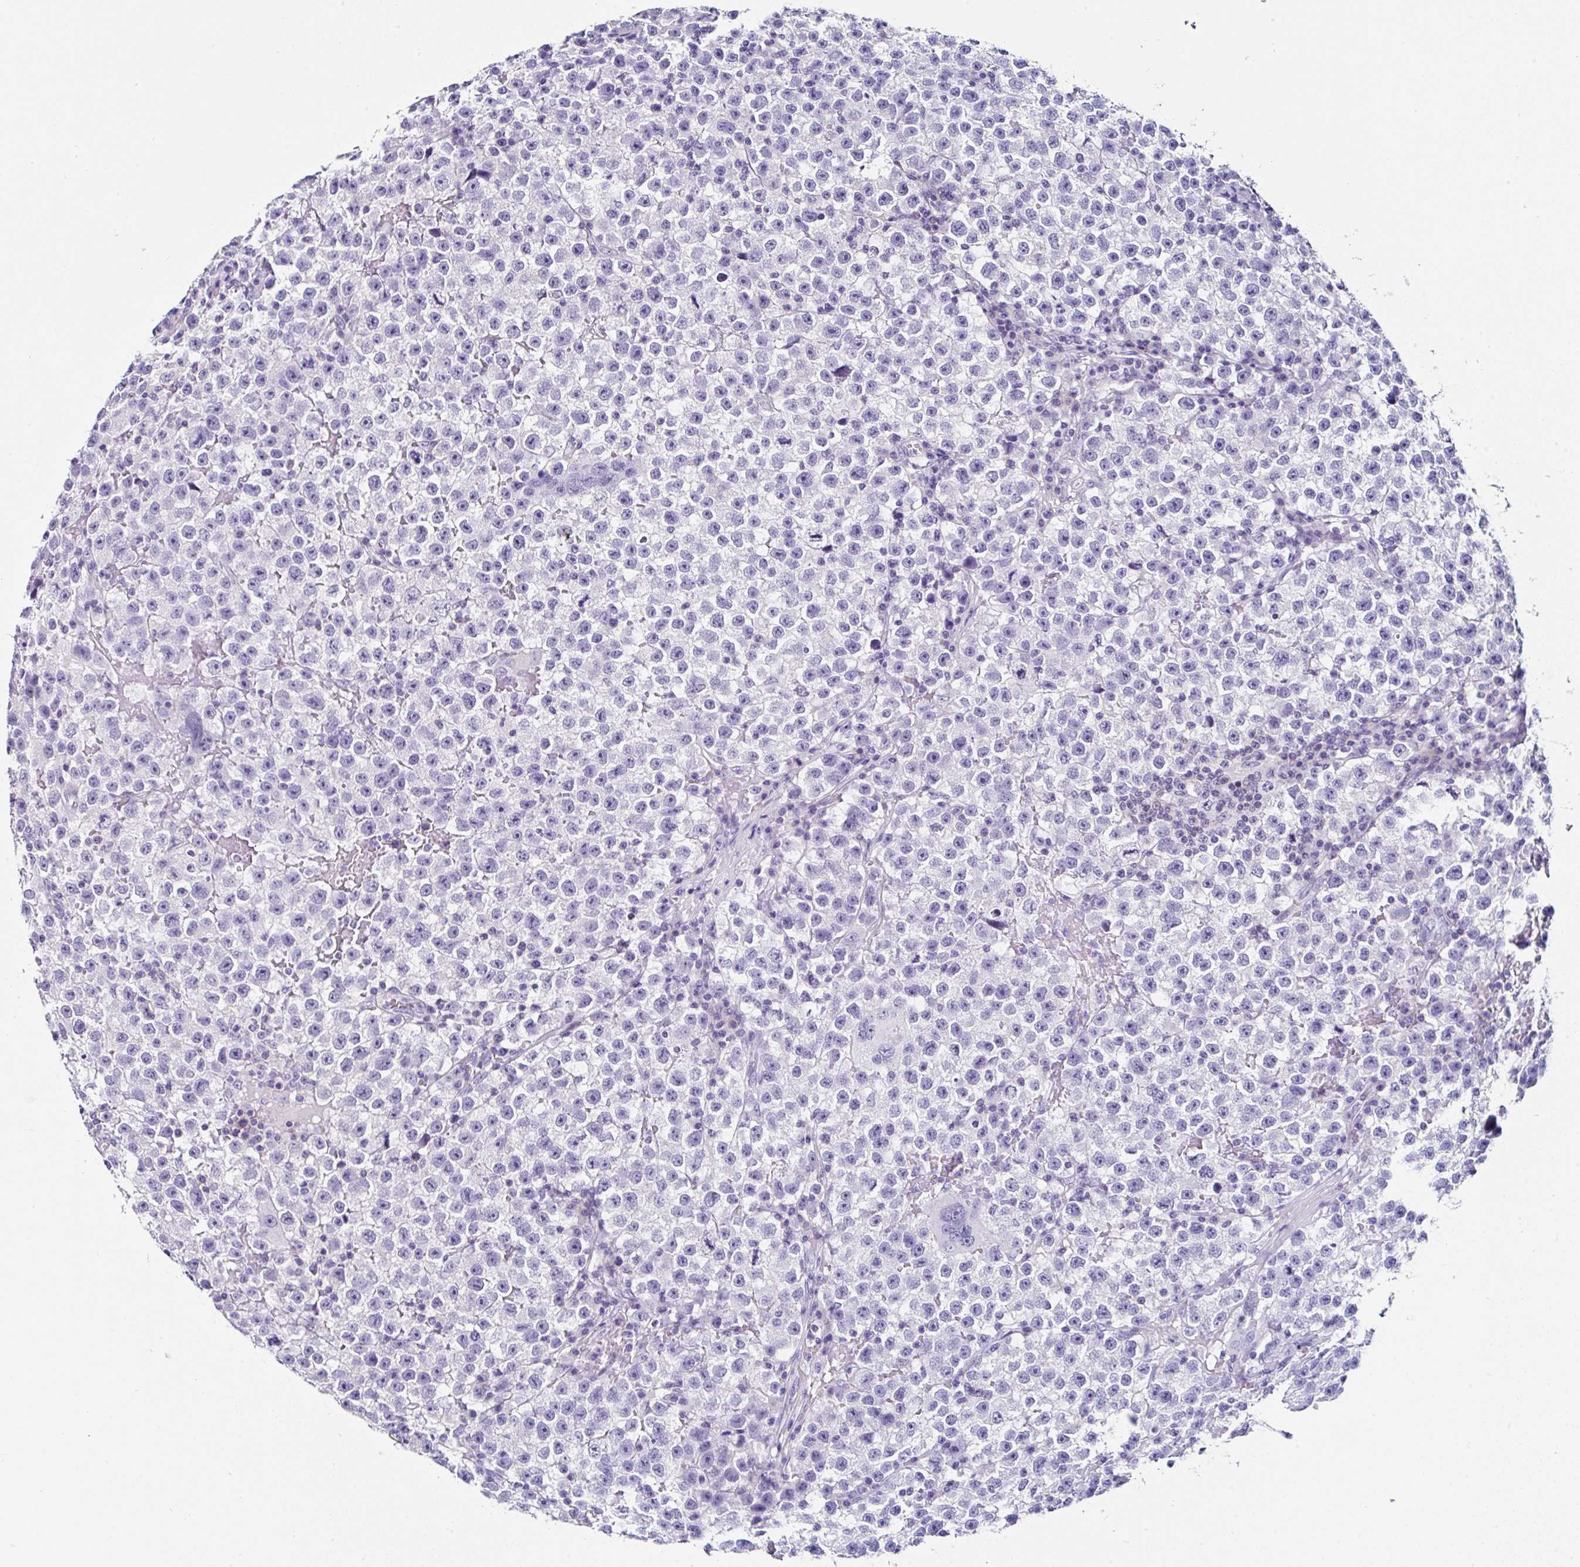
{"staining": {"intensity": "negative", "quantity": "none", "location": "none"}, "tissue": "testis cancer", "cell_type": "Tumor cells", "image_type": "cancer", "snomed": [{"axis": "morphology", "description": "Seminoma, NOS"}, {"axis": "topography", "description": "Testis"}], "caption": "This is an IHC histopathology image of testis cancer (seminoma). There is no staining in tumor cells.", "gene": "UGT3A1", "patient": {"sex": "male", "age": 22}}